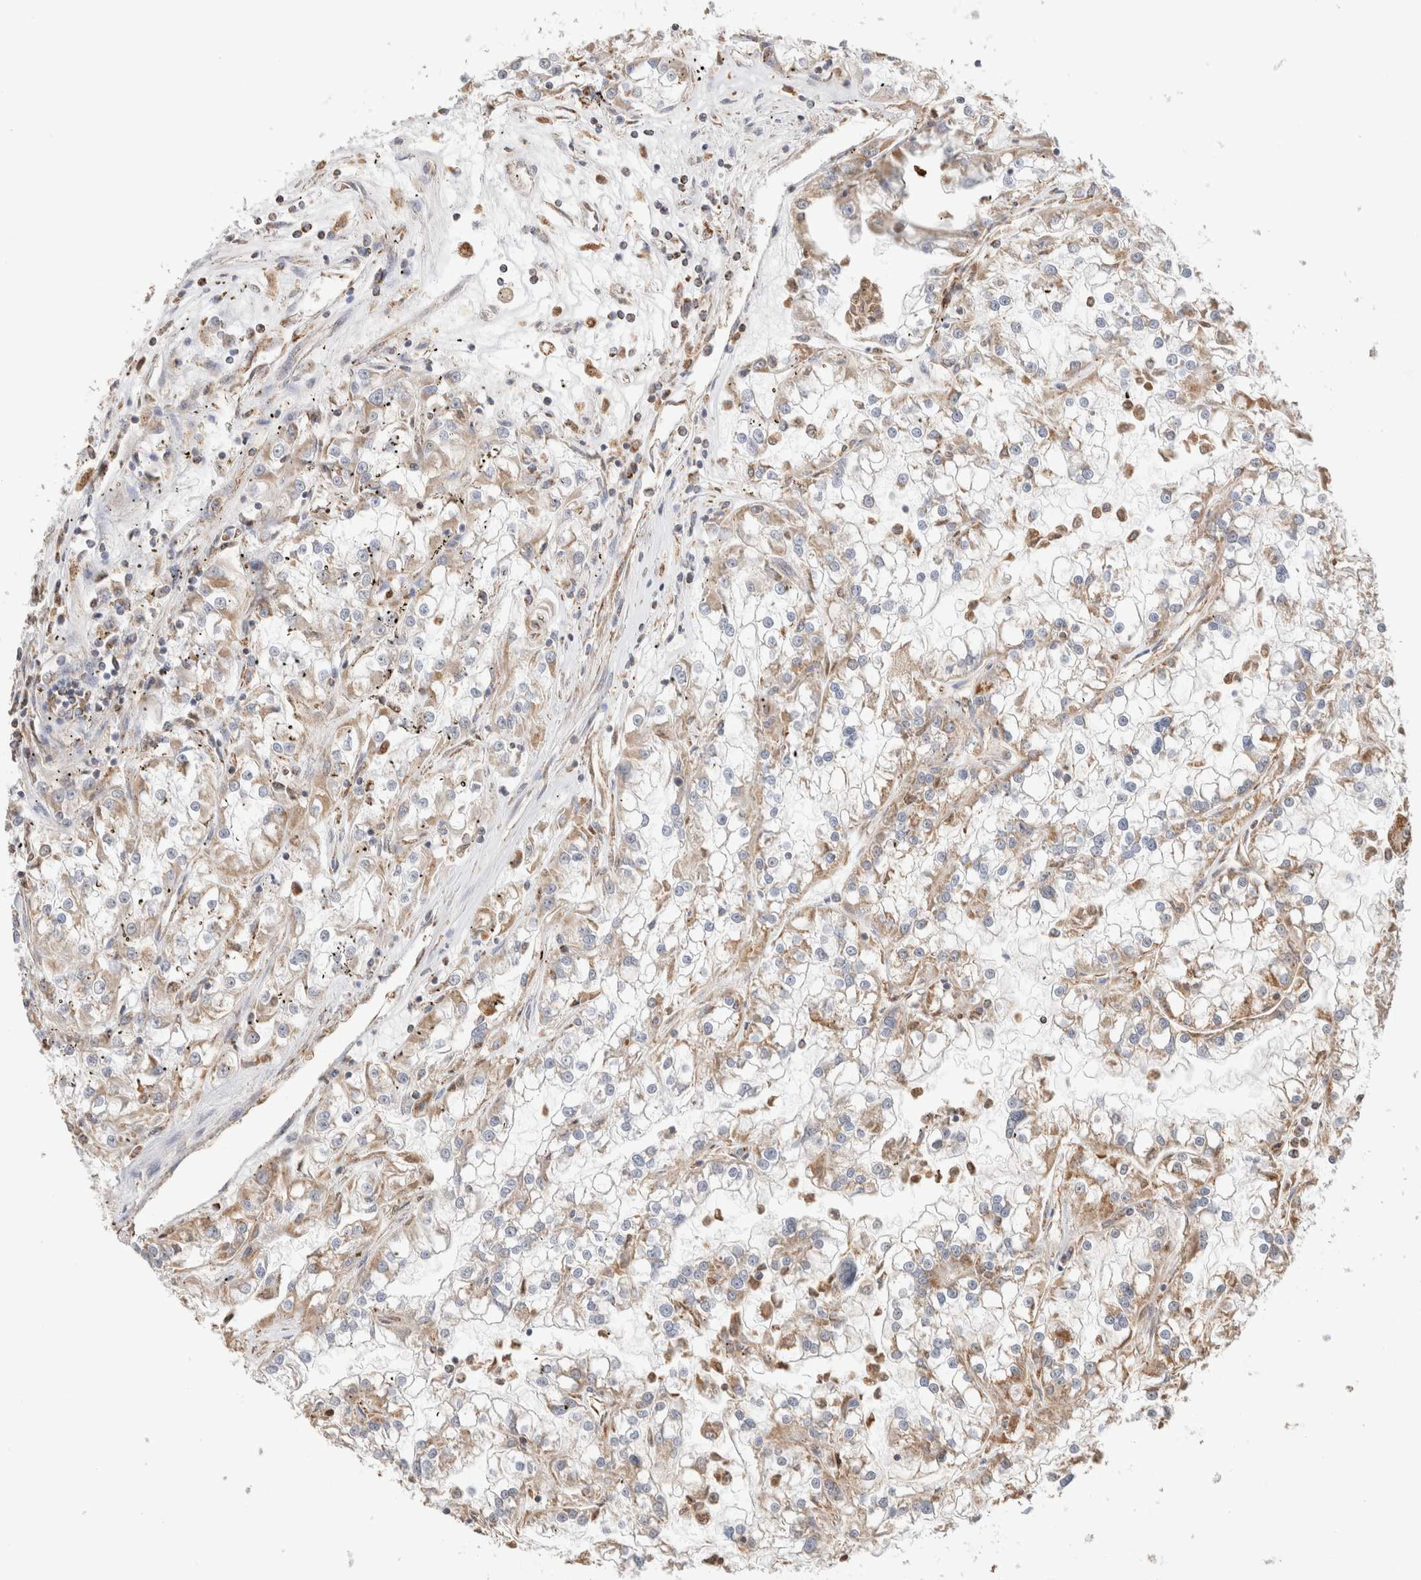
{"staining": {"intensity": "moderate", "quantity": ">75%", "location": "cytoplasmic/membranous"}, "tissue": "renal cancer", "cell_type": "Tumor cells", "image_type": "cancer", "snomed": [{"axis": "morphology", "description": "Adenocarcinoma, NOS"}, {"axis": "topography", "description": "Kidney"}], "caption": "Renal adenocarcinoma stained with a brown dye displays moderate cytoplasmic/membranous positive positivity in about >75% of tumor cells.", "gene": "C1QBP", "patient": {"sex": "female", "age": 52}}